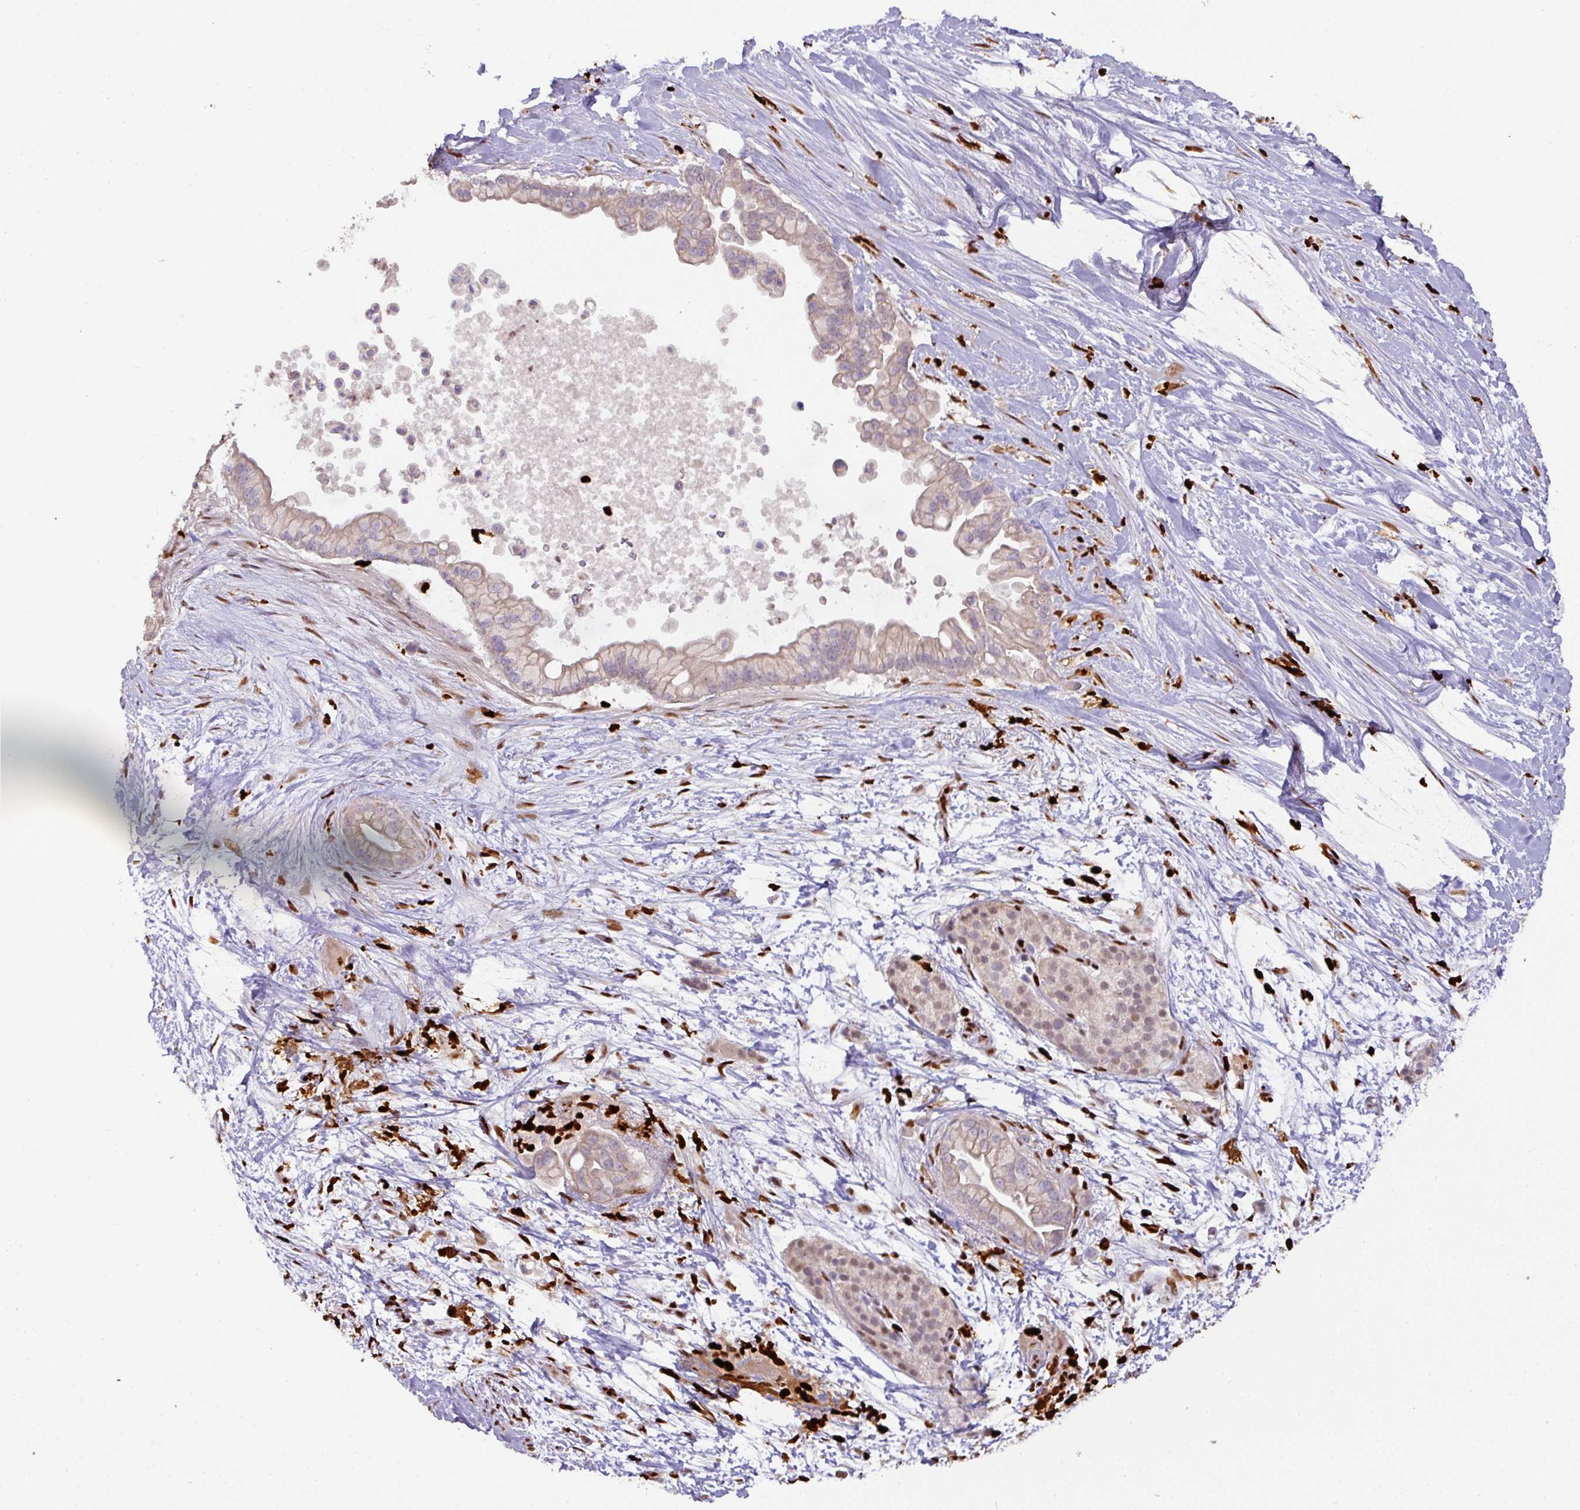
{"staining": {"intensity": "weak", "quantity": "<25%", "location": "cytoplasmic/membranous"}, "tissue": "pancreatic cancer", "cell_type": "Tumor cells", "image_type": "cancer", "snomed": [{"axis": "morphology", "description": "Adenocarcinoma, NOS"}, {"axis": "topography", "description": "Pancreas"}], "caption": "Immunohistochemistry of human adenocarcinoma (pancreatic) demonstrates no positivity in tumor cells.", "gene": "SAMHD1", "patient": {"sex": "female", "age": 69}}